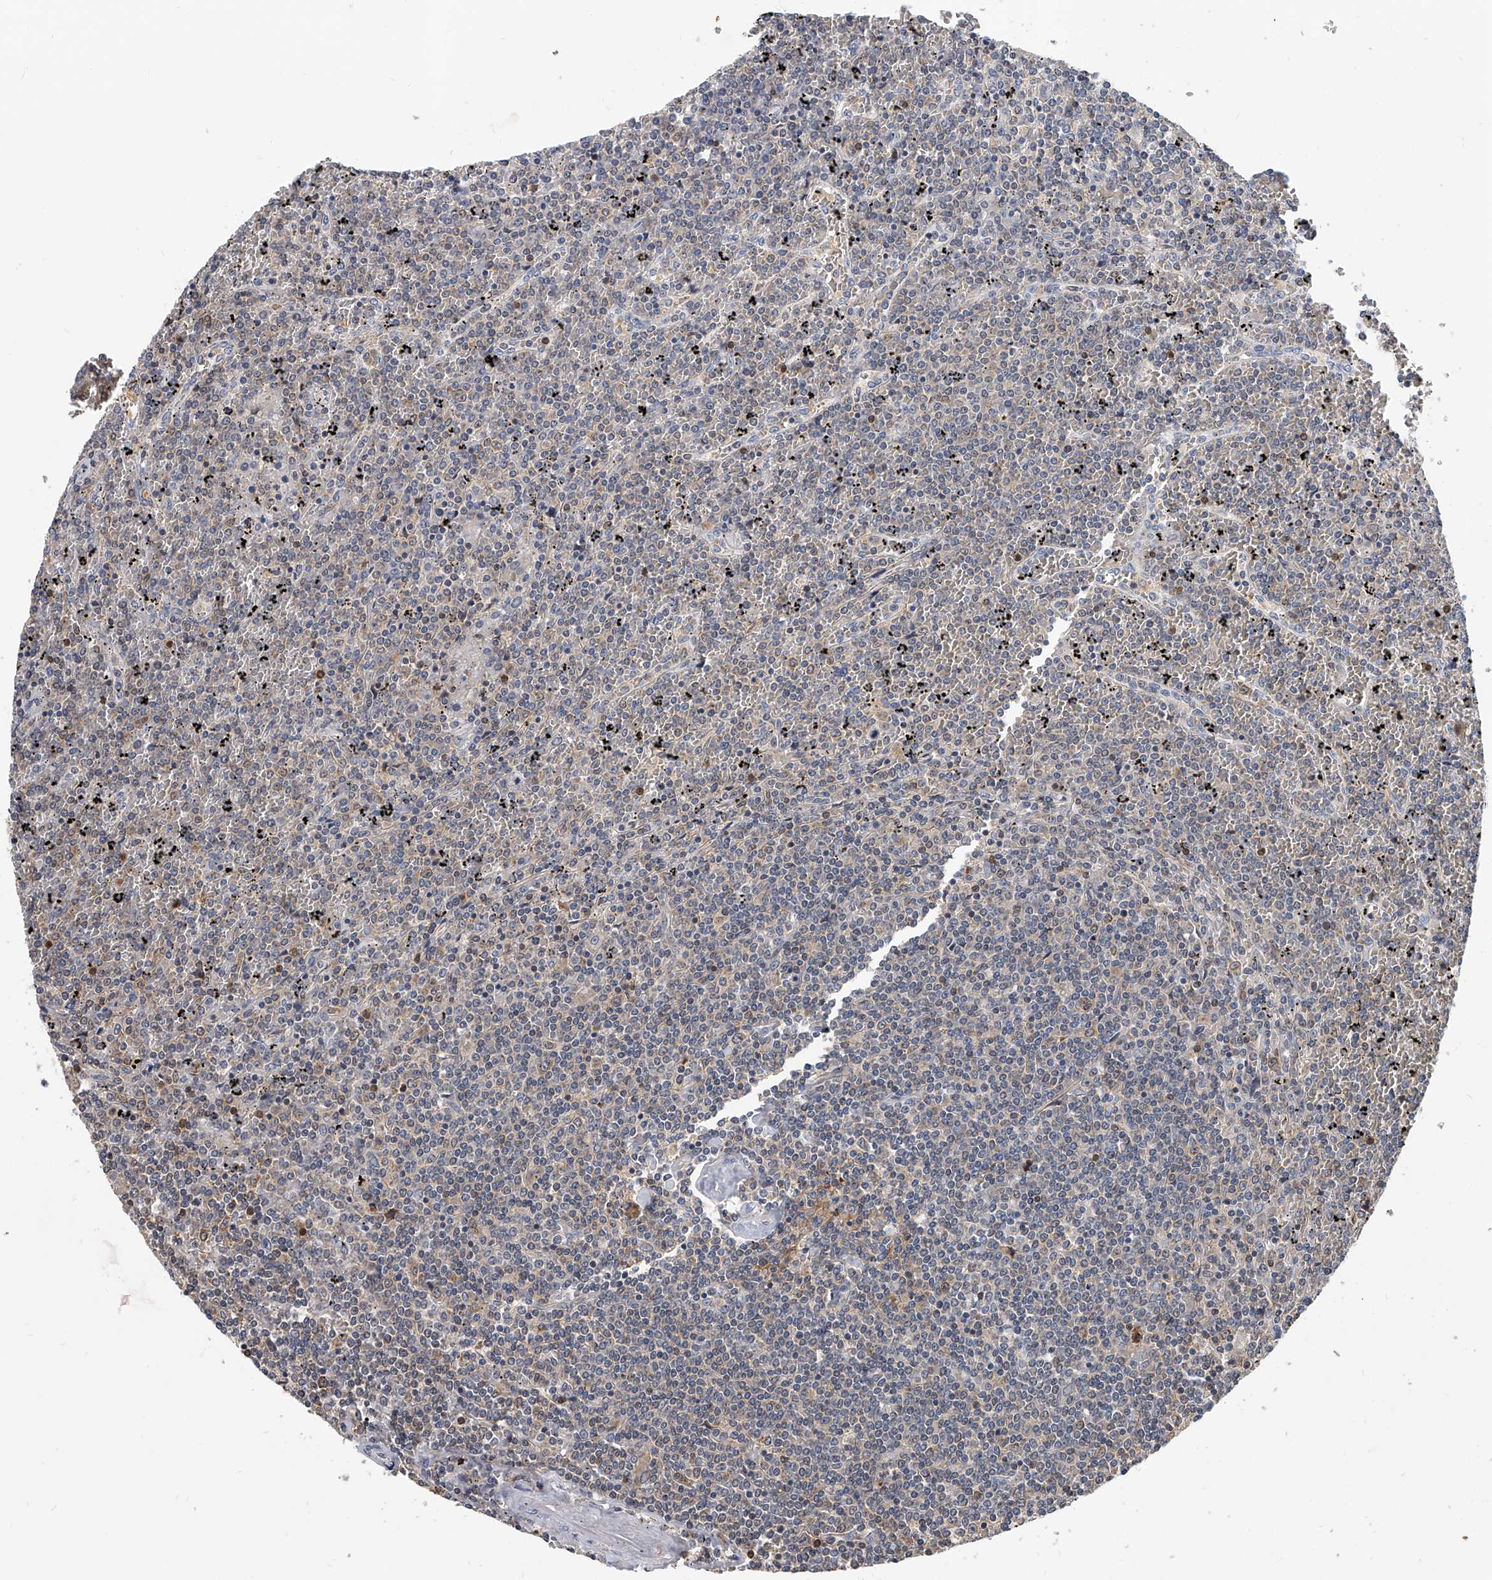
{"staining": {"intensity": "negative", "quantity": "none", "location": "none"}, "tissue": "lymphoma", "cell_type": "Tumor cells", "image_type": "cancer", "snomed": [{"axis": "morphology", "description": "Malignant lymphoma, non-Hodgkin's type, Low grade"}, {"axis": "topography", "description": "Spleen"}], "caption": "Malignant lymphoma, non-Hodgkin's type (low-grade) was stained to show a protein in brown. There is no significant expression in tumor cells. The staining is performed using DAB brown chromogen with nuclei counter-stained in using hematoxylin.", "gene": "CD200", "patient": {"sex": "female", "age": 19}}